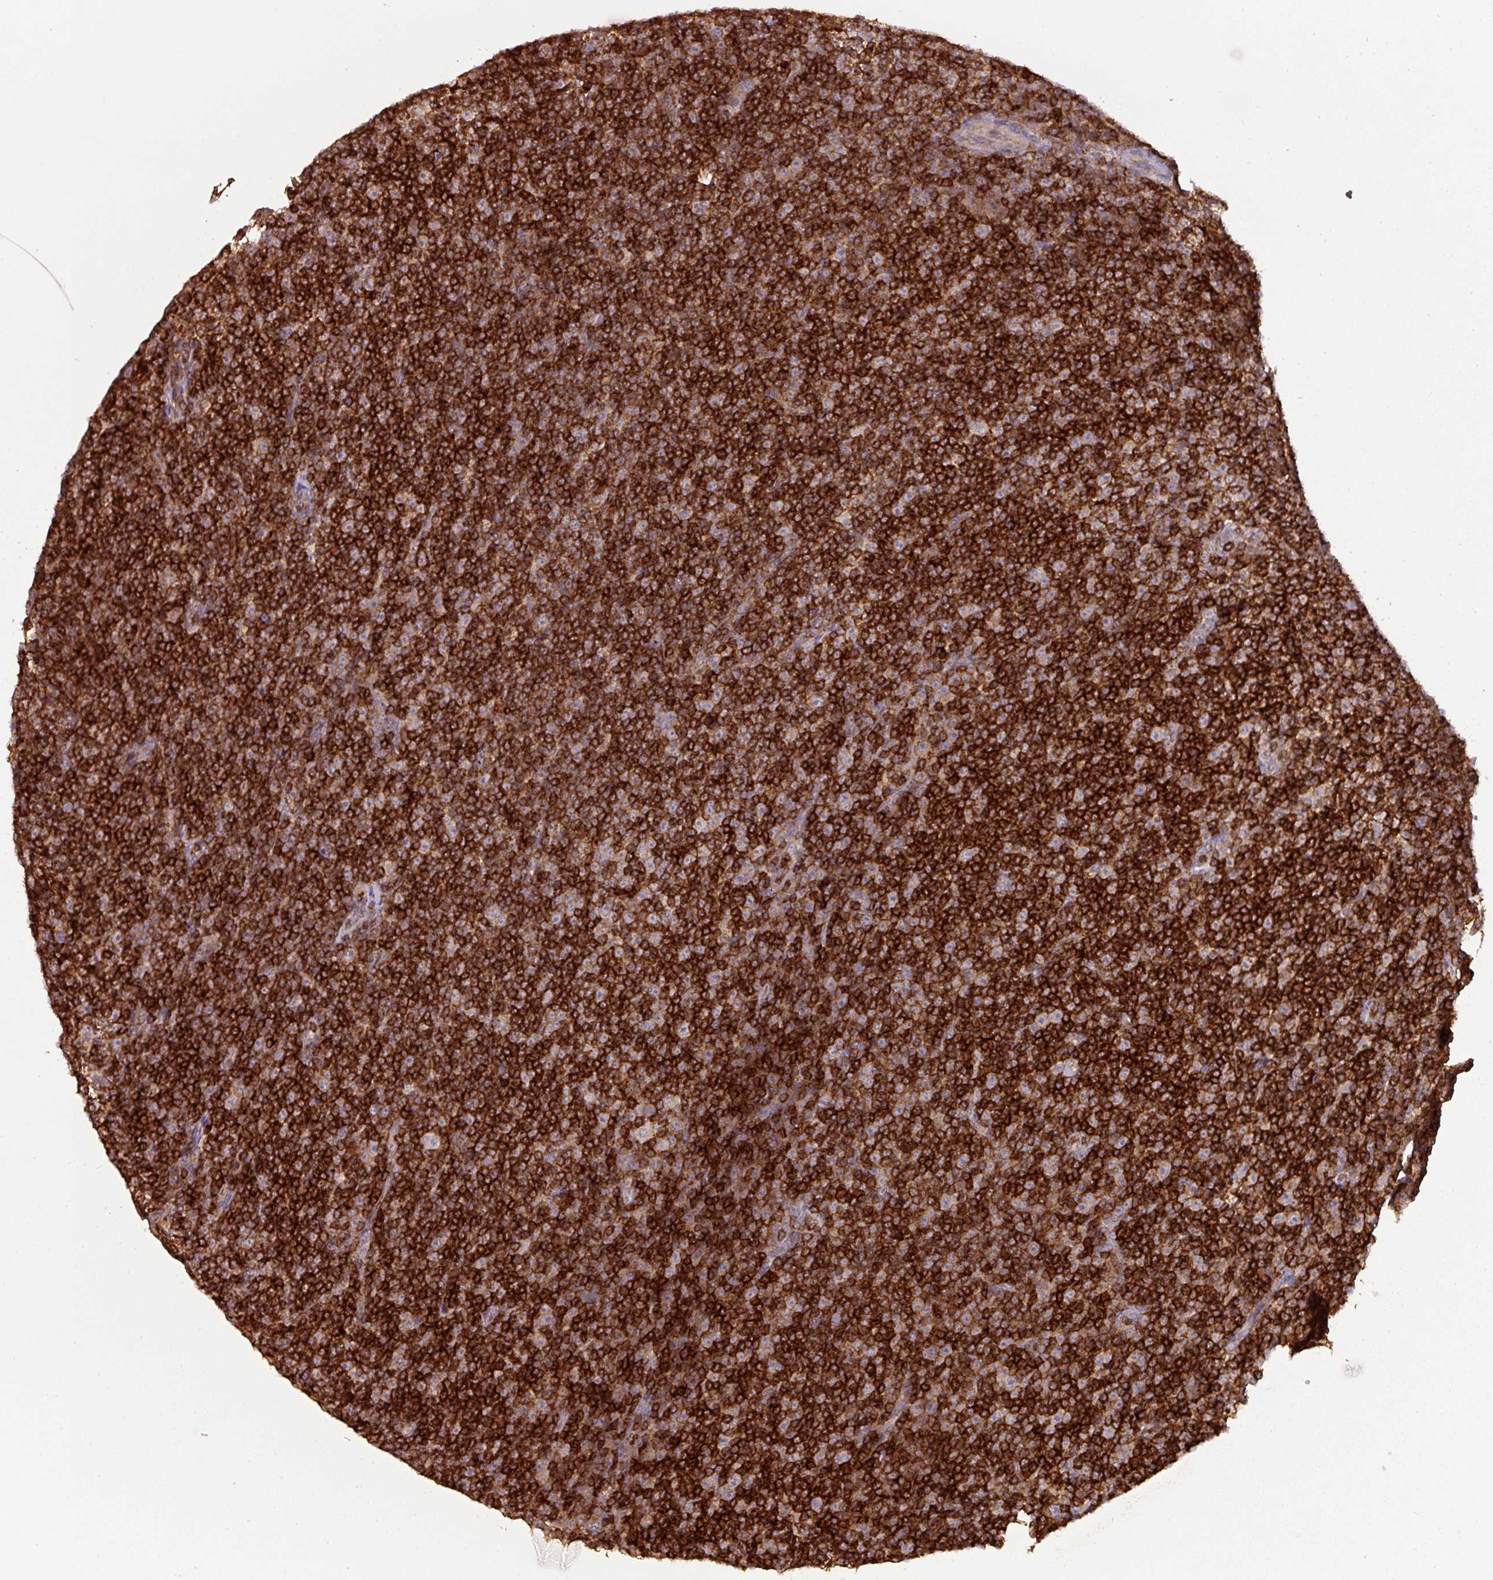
{"staining": {"intensity": "strong", "quantity": ">75%", "location": "cytoplasmic/membranous"}, "tissue": "lymphoma", "cell_type": "Tumor cells", "image_type": "cancer", "snomed": [{"axis": "morphology", "description": "Malignant lymphoma, non-Hodgkin's type, Low grade"}, {"axis": "topography", "description": "Lymph node"}], "caption": "Lymphoma was stained to show a protein in brown. There is high levels of strong cytoplasmic/membranous positivity in approximately >75% of tumor cells. Using DAB (brown) and hematoxylin (blue) stains, captured at high magnification using brightfield microscopy.", "gene": "CXCR5", "patient": {"sex": "female", "age": 67}}